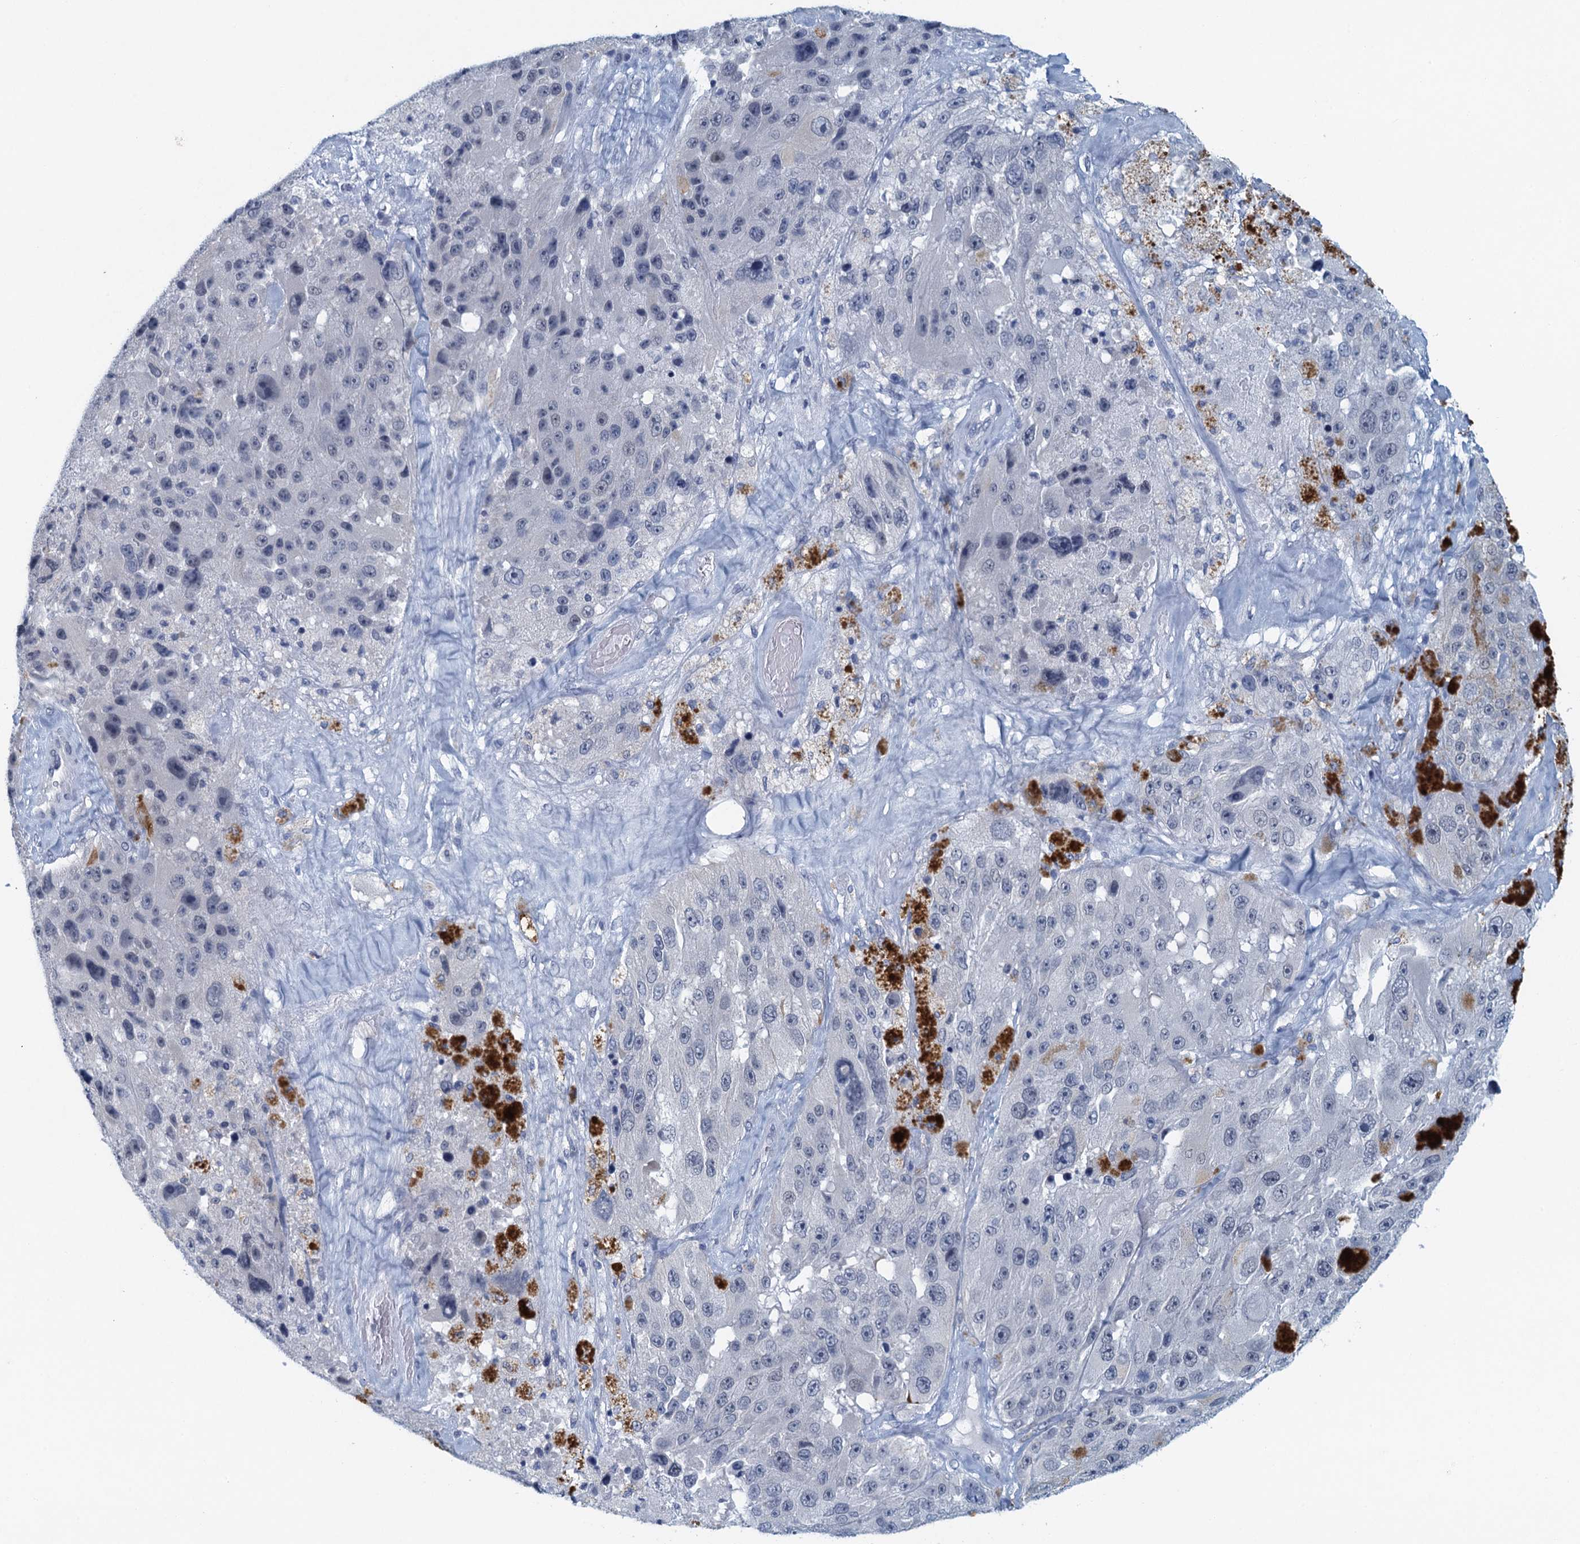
{"staining": {"intensity": "negative", "quantity": "none", "location": "none"}, "tissue": "melanoma", "cell_type": "Tumor cells", "image_type": "cancer", "snomed": [{"axis": "morphology", "description": "Malignant melanoma, Metastatic site"}, {"axis": "topography", "description": "Lymph node"}], "caption": "Image shows no protein positivity in tumor cells of melanoma tissue.", "gene": "ENSG00000131152", "patient": {"sex": "male", "age": 62}}